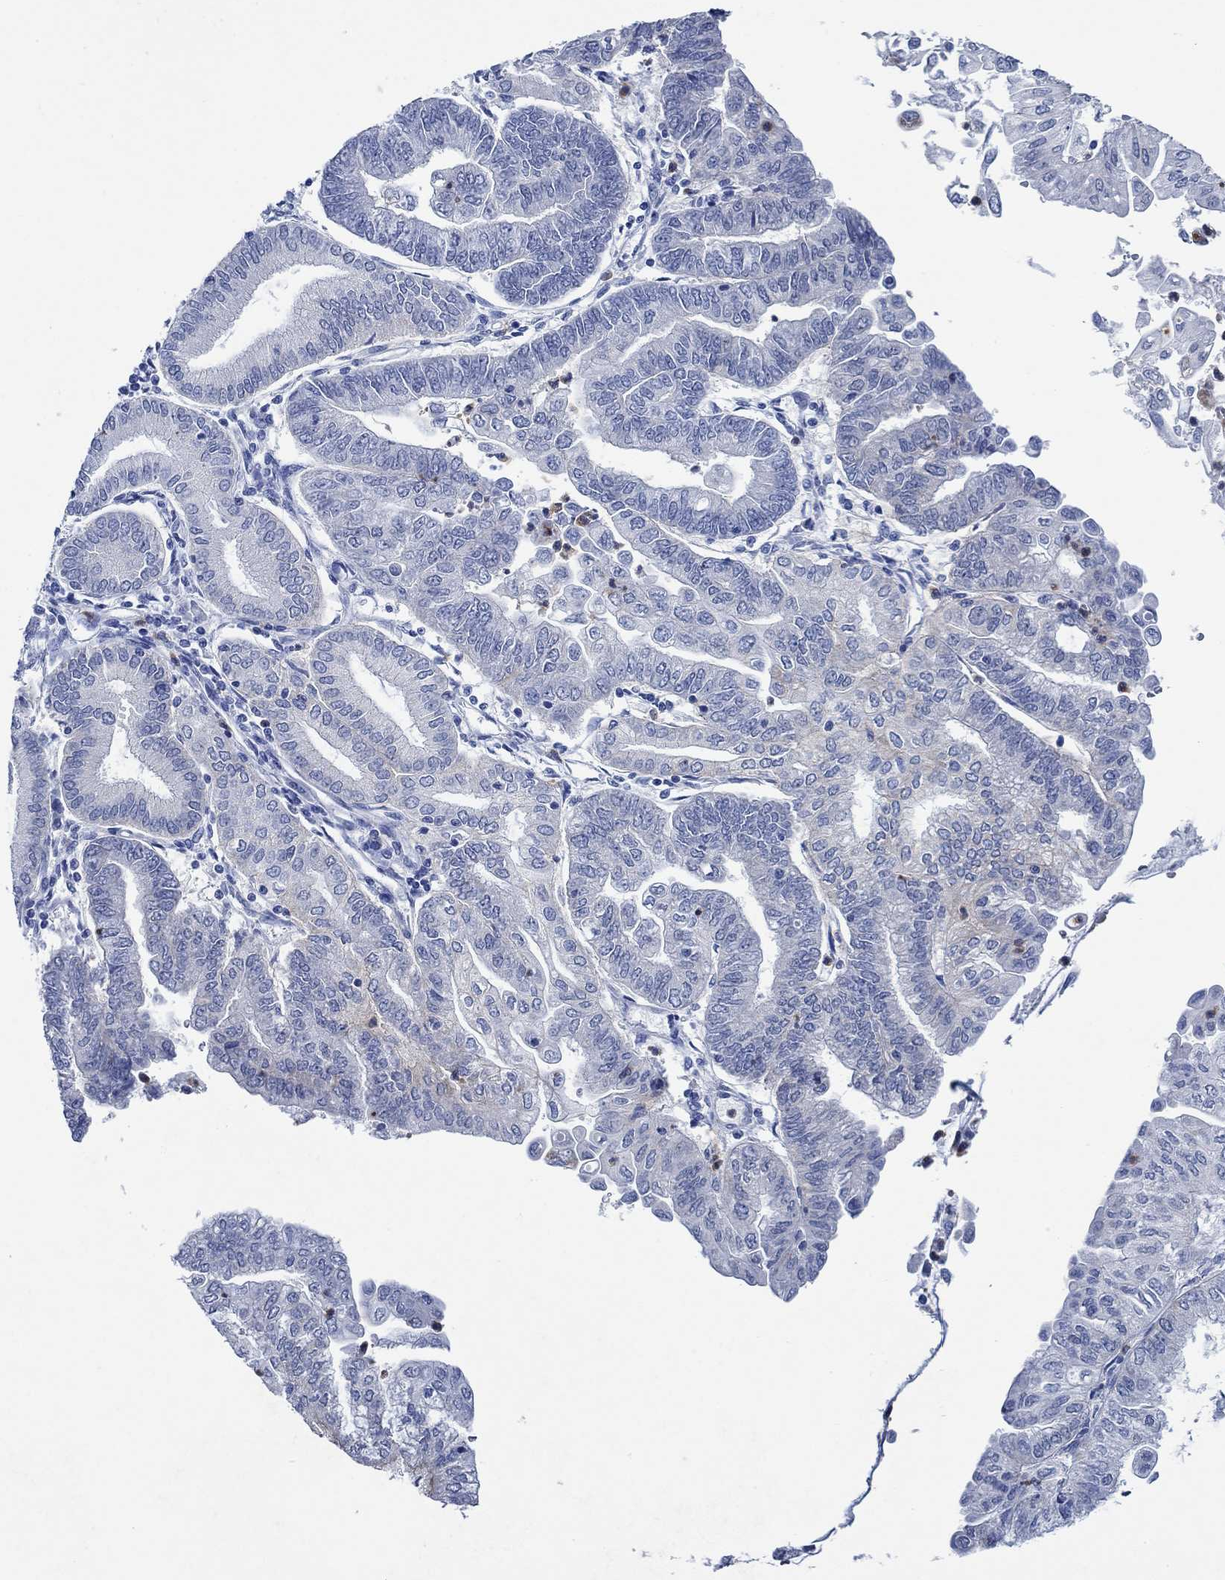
{"staining": {"intensity": "negative", "quantity": "none", "location": "none"}, "tissue": "endometrial cancer", "cell_type": "Tumor cells", "image_type": "cancer", "snomed": [{"axis": "morphology", "description": "Adenocarcinoma, NOS"}, {"axis": "topography", "description": "Endometrium"}], "caption": "The photomicrograph shows no staining of tumor cells in endometrial cancer (adenocarcinoma).", "gene": "ZNF671", "patient": {"sex": "female", "age": 55}}